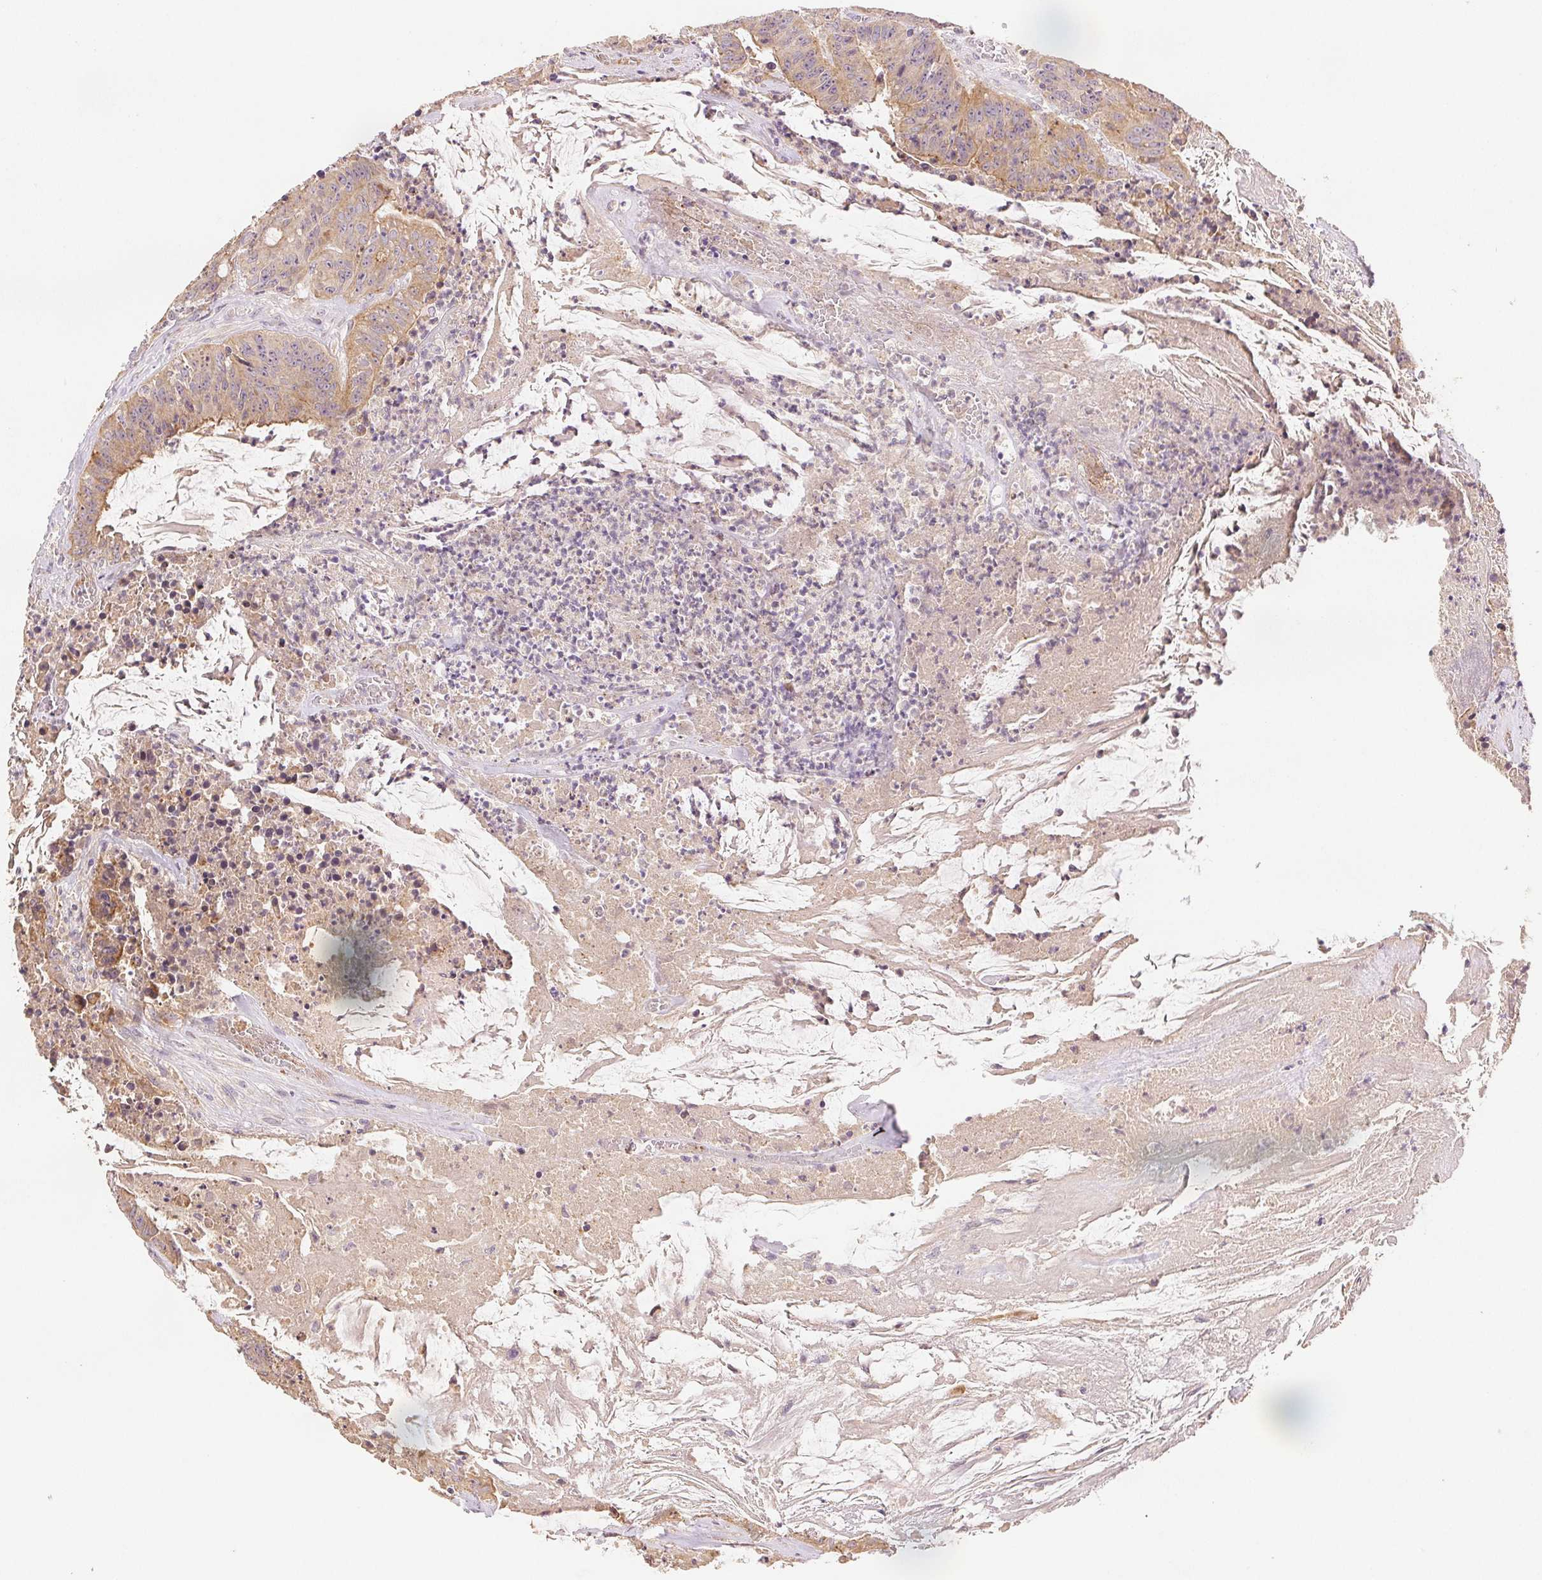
{"staining": {"intensity": "weak", "quantity": "25%-75%", "location": "cytoplasmic/membranous"}, "tissue": "colorectal cancer", "cell_type": "Tumor cells", "image_type": "cancer", "snomed": [{"axis": "morphology", "description": "Adenocarcinoma, NOS"}, {"axis": "topography", "description": "Colon"}], "caption": "Brown immunohistochemical staining in human colorectal adenocarcinoma shows weak cytoplasmic/membranous expression in approximately 25%-75% of tumor cells.", "gene": "YIF1B", "patient": {"sex": "male", "age": 33}}